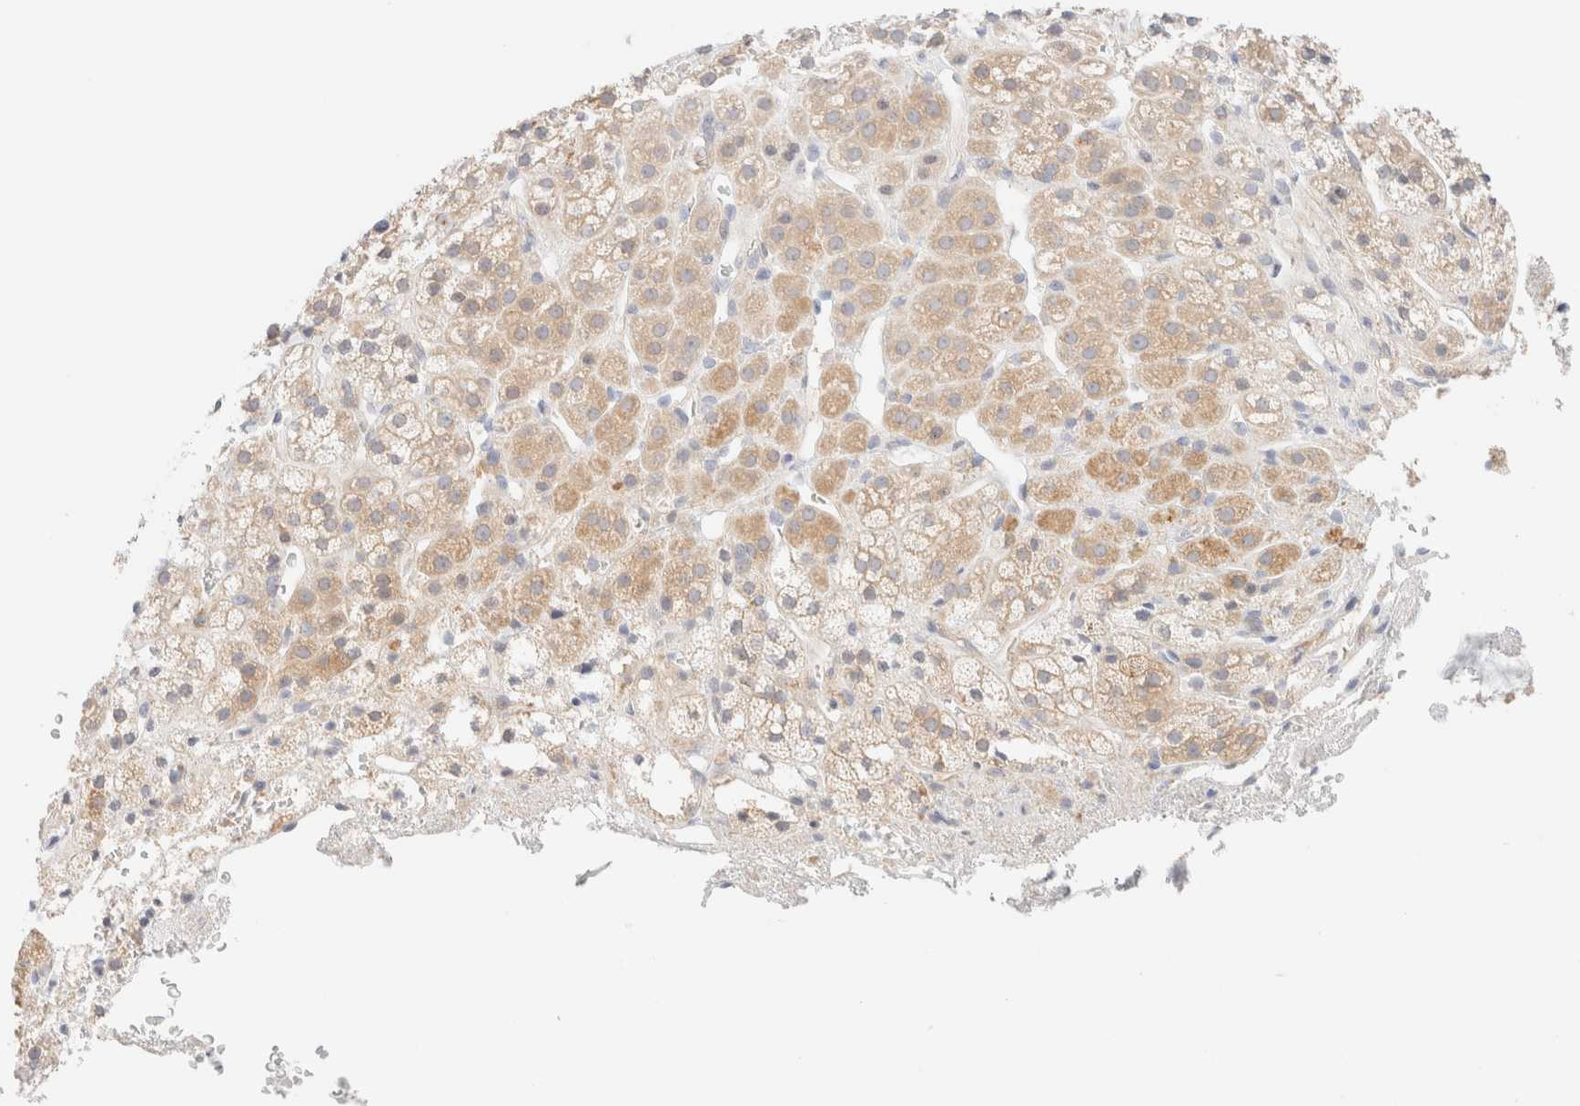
{"staining": {"intensity": "weak", "quantity": "<25%", "location": "cytoplasmic/membranous"}, "tissue": "adrenal gland", "cell_type": "Glandular cells", "image_type": "normal", "snomed": [{"axis": "morphology", "description": "Normal tissue, NOS"}, {"axis": "topography", "description": "Adrenal gland"}], "caption": "Immunohistochemistry (IHC) of normal human adrenal gland reveals no expression in glandular cells. (DAB IHC, high magnification).", "gene": "SARM1", "patient": {"sex": "male", "age": 56}}